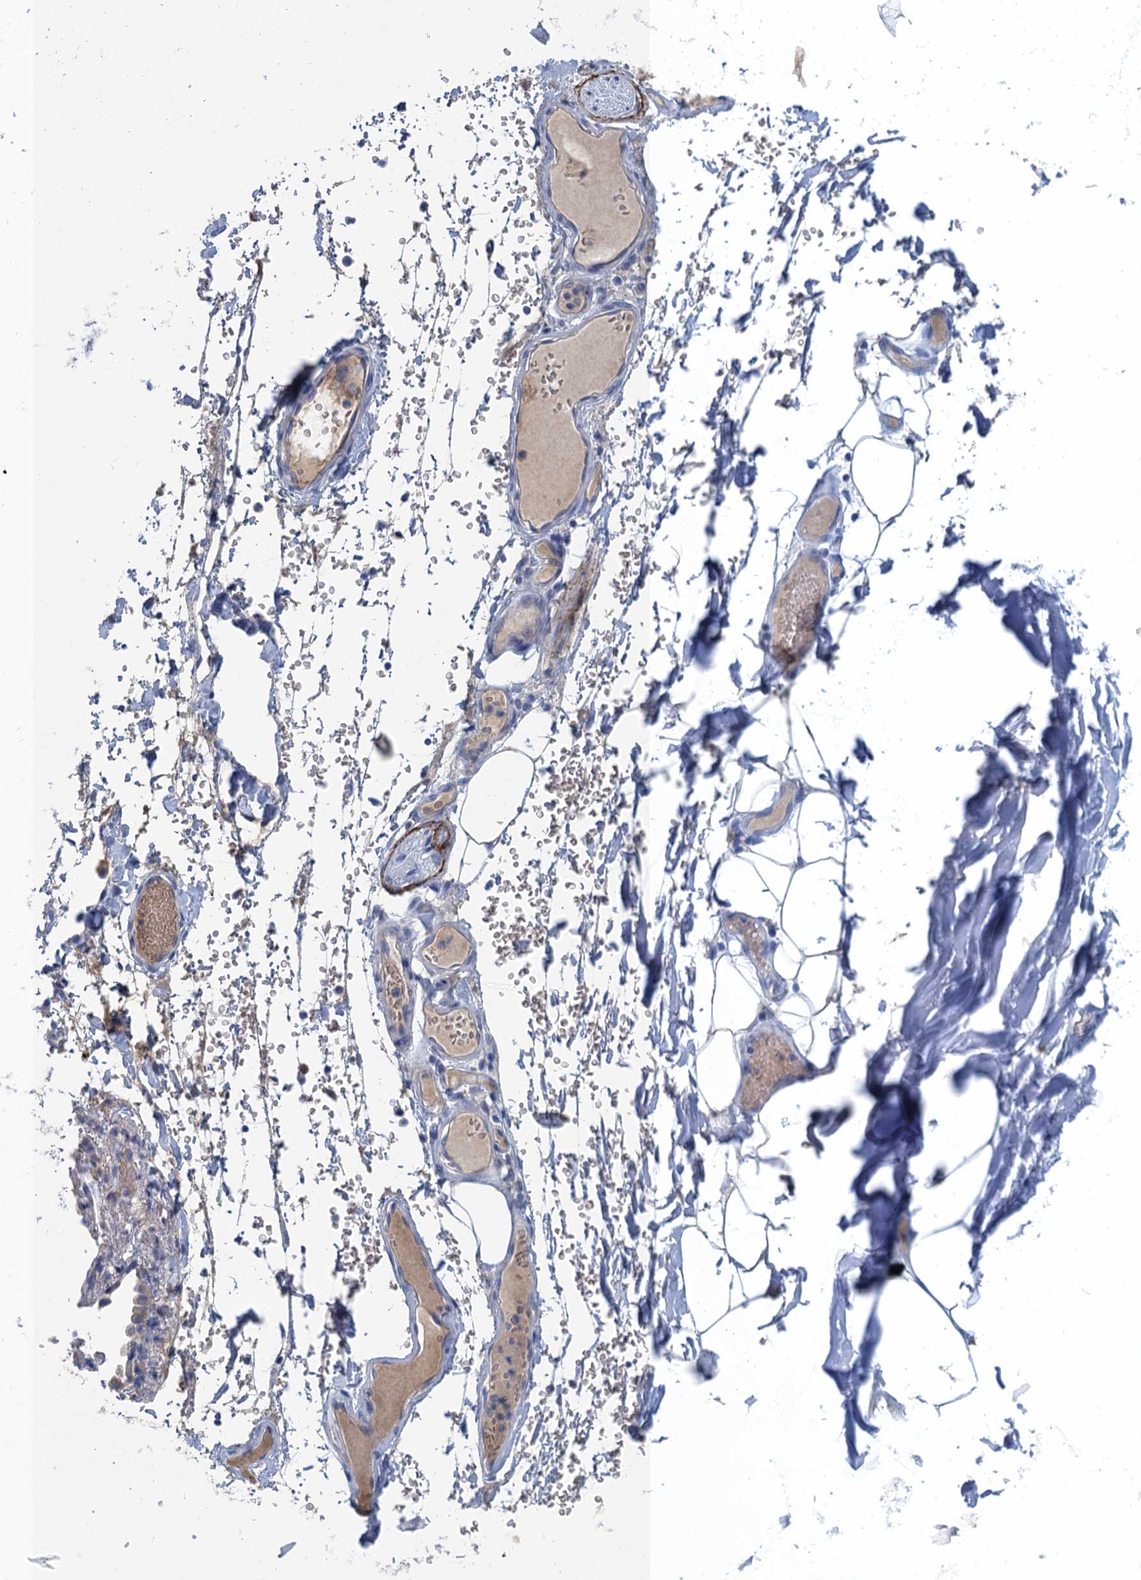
{"staining": {"intensity": "negative", "quantity": "none", "location": "none"}, "tissue": "adipose tissue", "cell_type": "Adipocytes", "image_type": "normal", "snomed": [{"axis": "morphology", "description": "Normal tissue, NOS"}, {"axis": "topography", "description": "Lymph node"}, {"axis": "topography", "description": "Cartilage tissue"}, {"axis": "topography", "description": "Bronchus"}], "caption": "IHC histopathology image of unremarkable adipose tissue stained for a protein (brown), which exhibits no expression in adipocytes.", "gene": "MYADML2", "patient": {"sex": "male", "age": 63}}